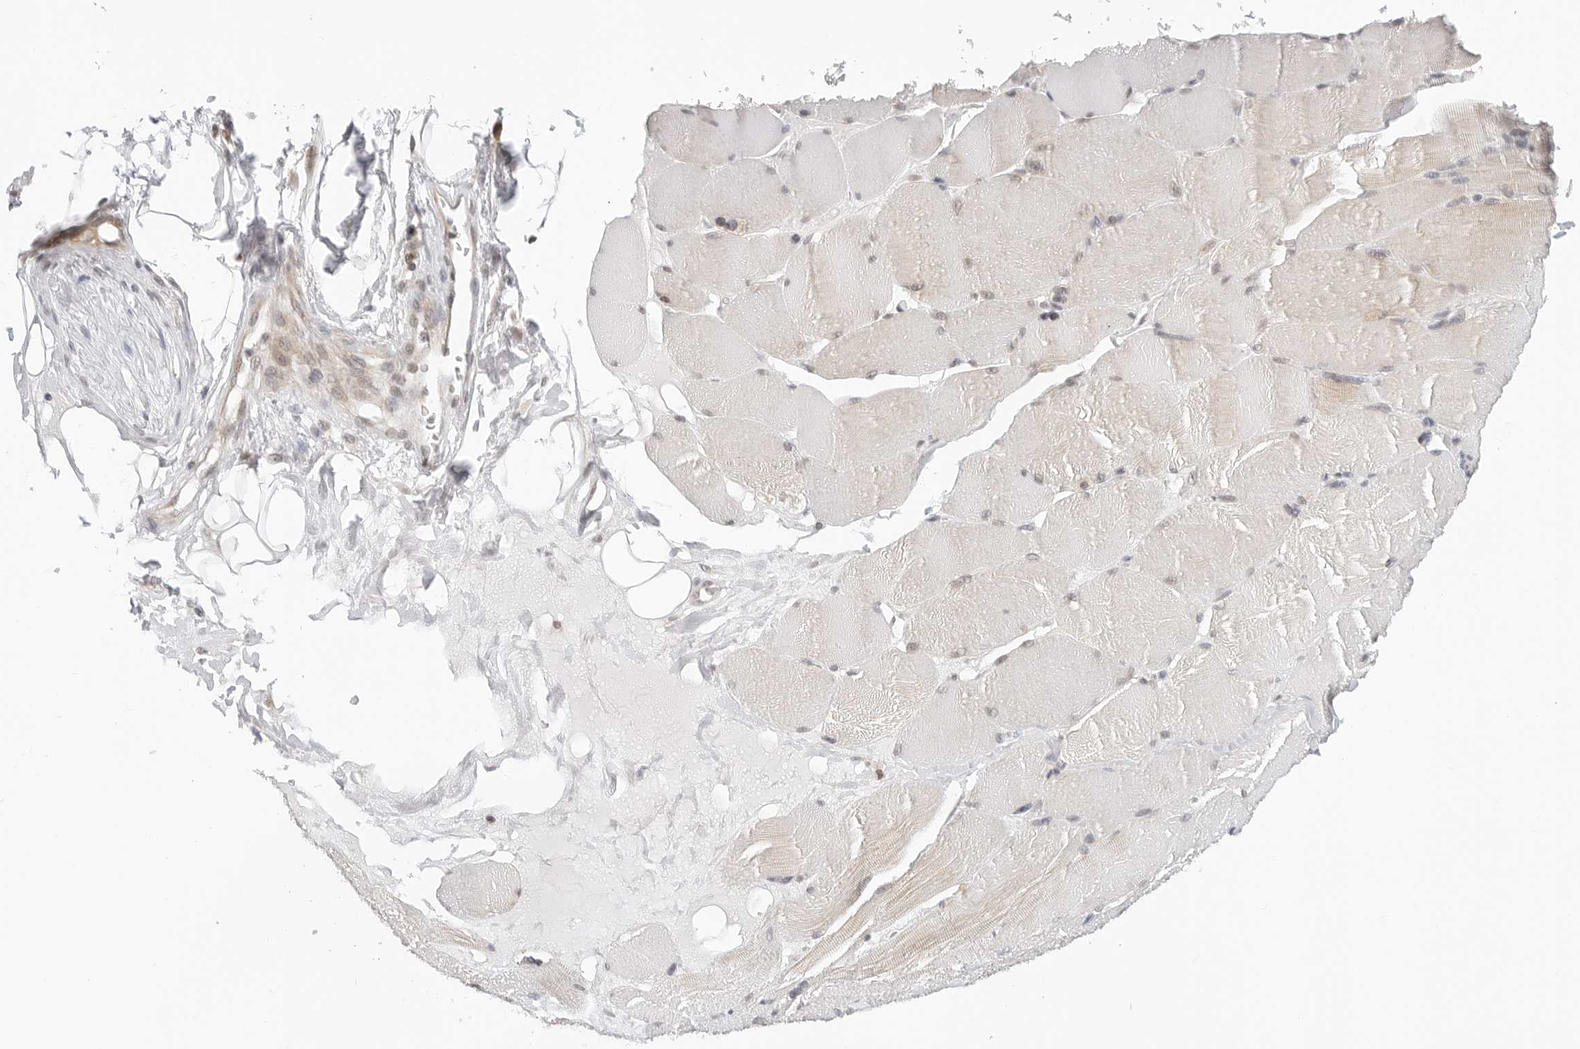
{"staining": {"intensity": "moderate", "quantity": "<25%", "location": "cytoplasmic/membranous"}, "tissue": "skeletal muscle", "cell_type": "Myocytes", "image_type": "normal", "snomed": [{"axis": "morphology", "description": "Normal tissue, NOS"}, {"axis": "topography", "description": "Skin"}, {"axis": "topography", "description": "Skeletal muscle"}], "caption": "Moderate cytoplasmic/membranous expression is identified in about <25% of myocytes in normal skeletal muscle.", "gene": "METAP1", "patient": {"sex": "male", "age": 83}}